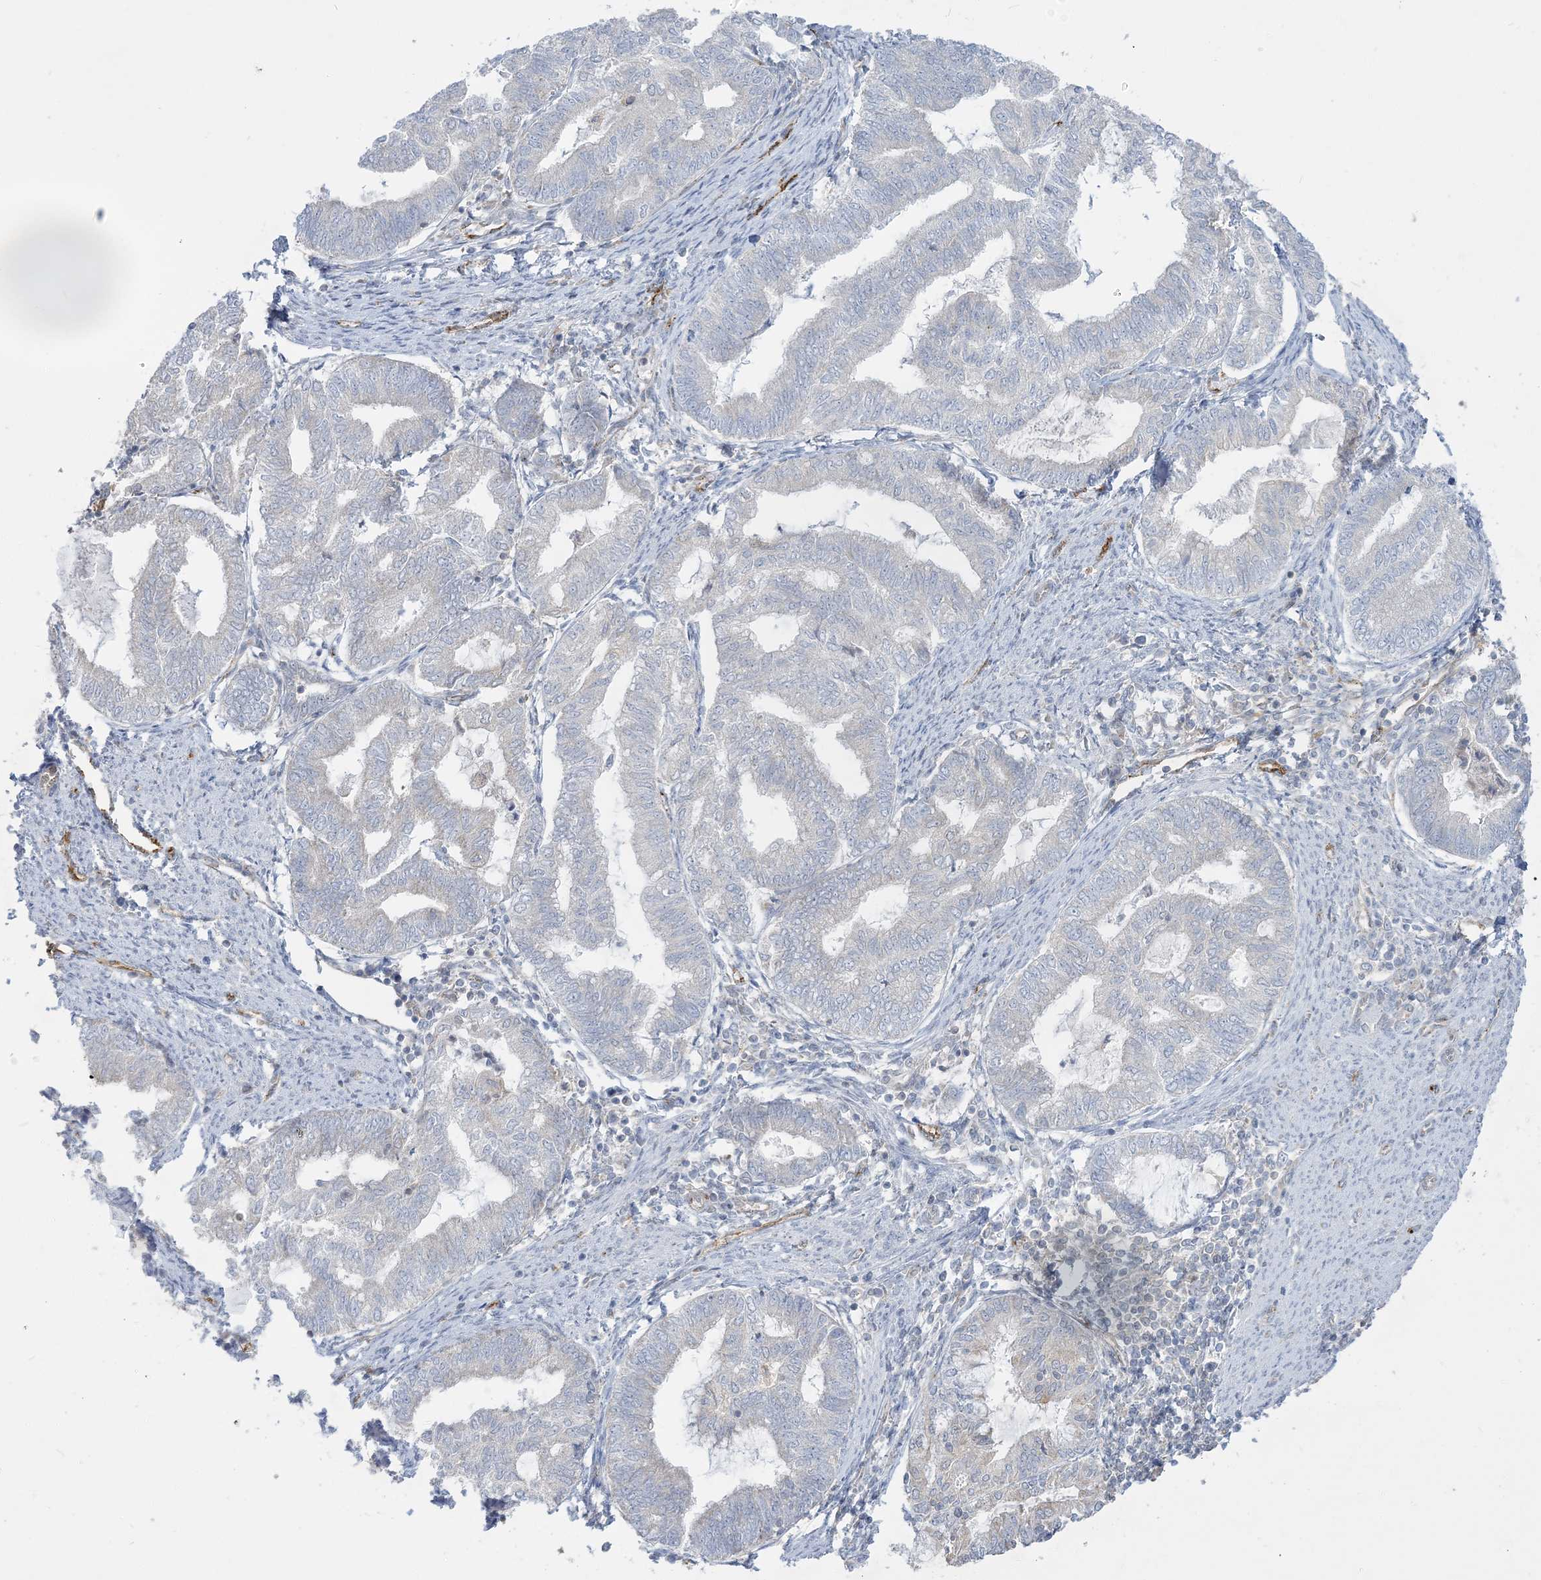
{"staining": {"intensity": "negative", "quantity": "none", "location": "none"}, "tissue": "endometrial cancer", "cell_type": "Tumor cells", "image_type": "cancer", "snomed": [{"axis": "morphology", "description": "Adenocarcinoma, NOS"}, {"axis": "topography", "description": "Endometrium"}], "caption": "There is no significant positivity in tumor cells of adenocarcinoma (endometrial).", "gene": "INPP1", "patient": {"sex": "female", "age": 79}}